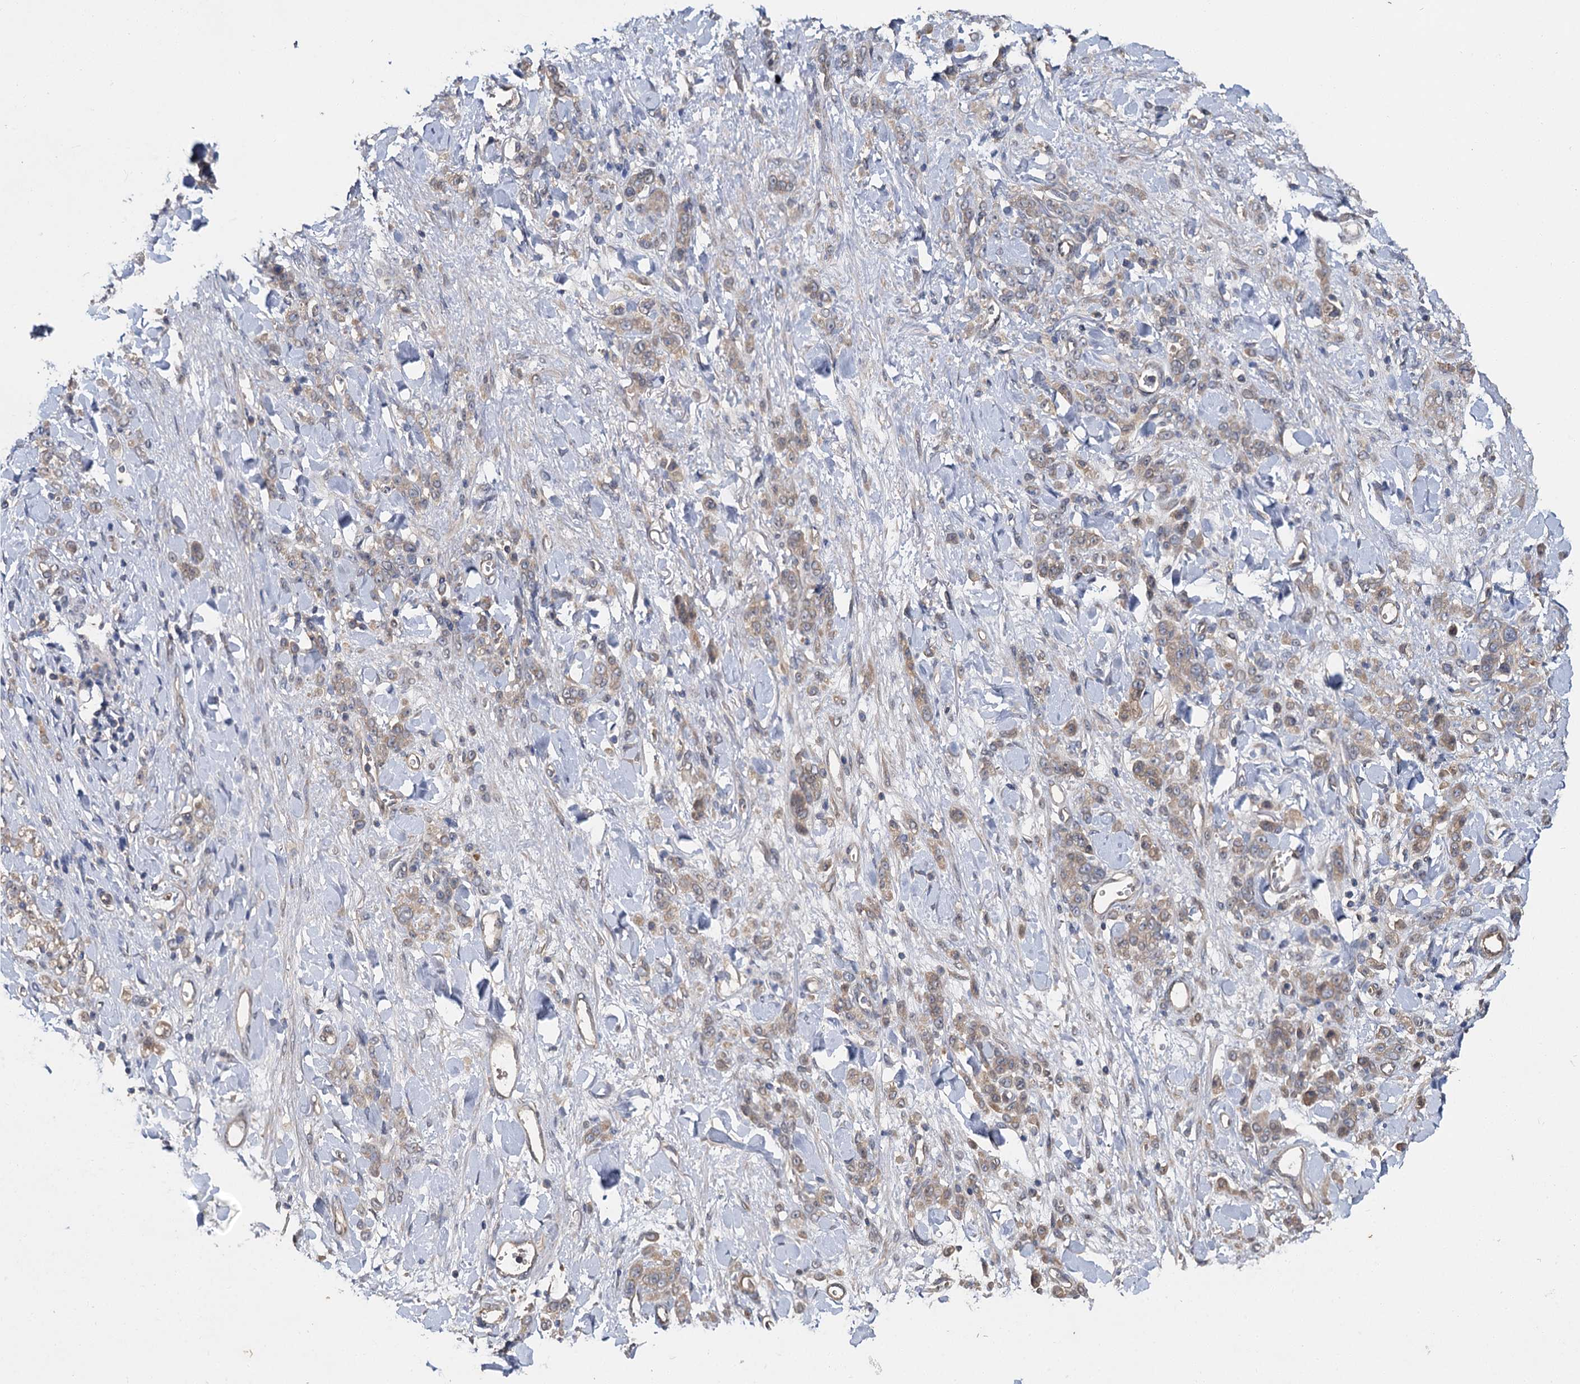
{"staining": {"intensity": "weak", "quantity": ">75%", "location": "cytoplasmic/membranous"}, "tissue": "stomach cancer", "cell_type": "Tumor cells", "image_type": "cancer", "snomed": [{"axis": "morphology", "description": "Normal tissue, NOS"}, {"axis": "morphology", "description": "Adenocarcinoma, NOS"}, {"axis": "topography", "description": "Stomach"}], "caption": "A histopathology image of human stomach cancer (adenocarcinoma) stained for a protein reveals weak cytoplasmic/membranous brown staining in tumor cells.", "gene": "ZNF324", "patient": {"sex": "male", "age": 82}}